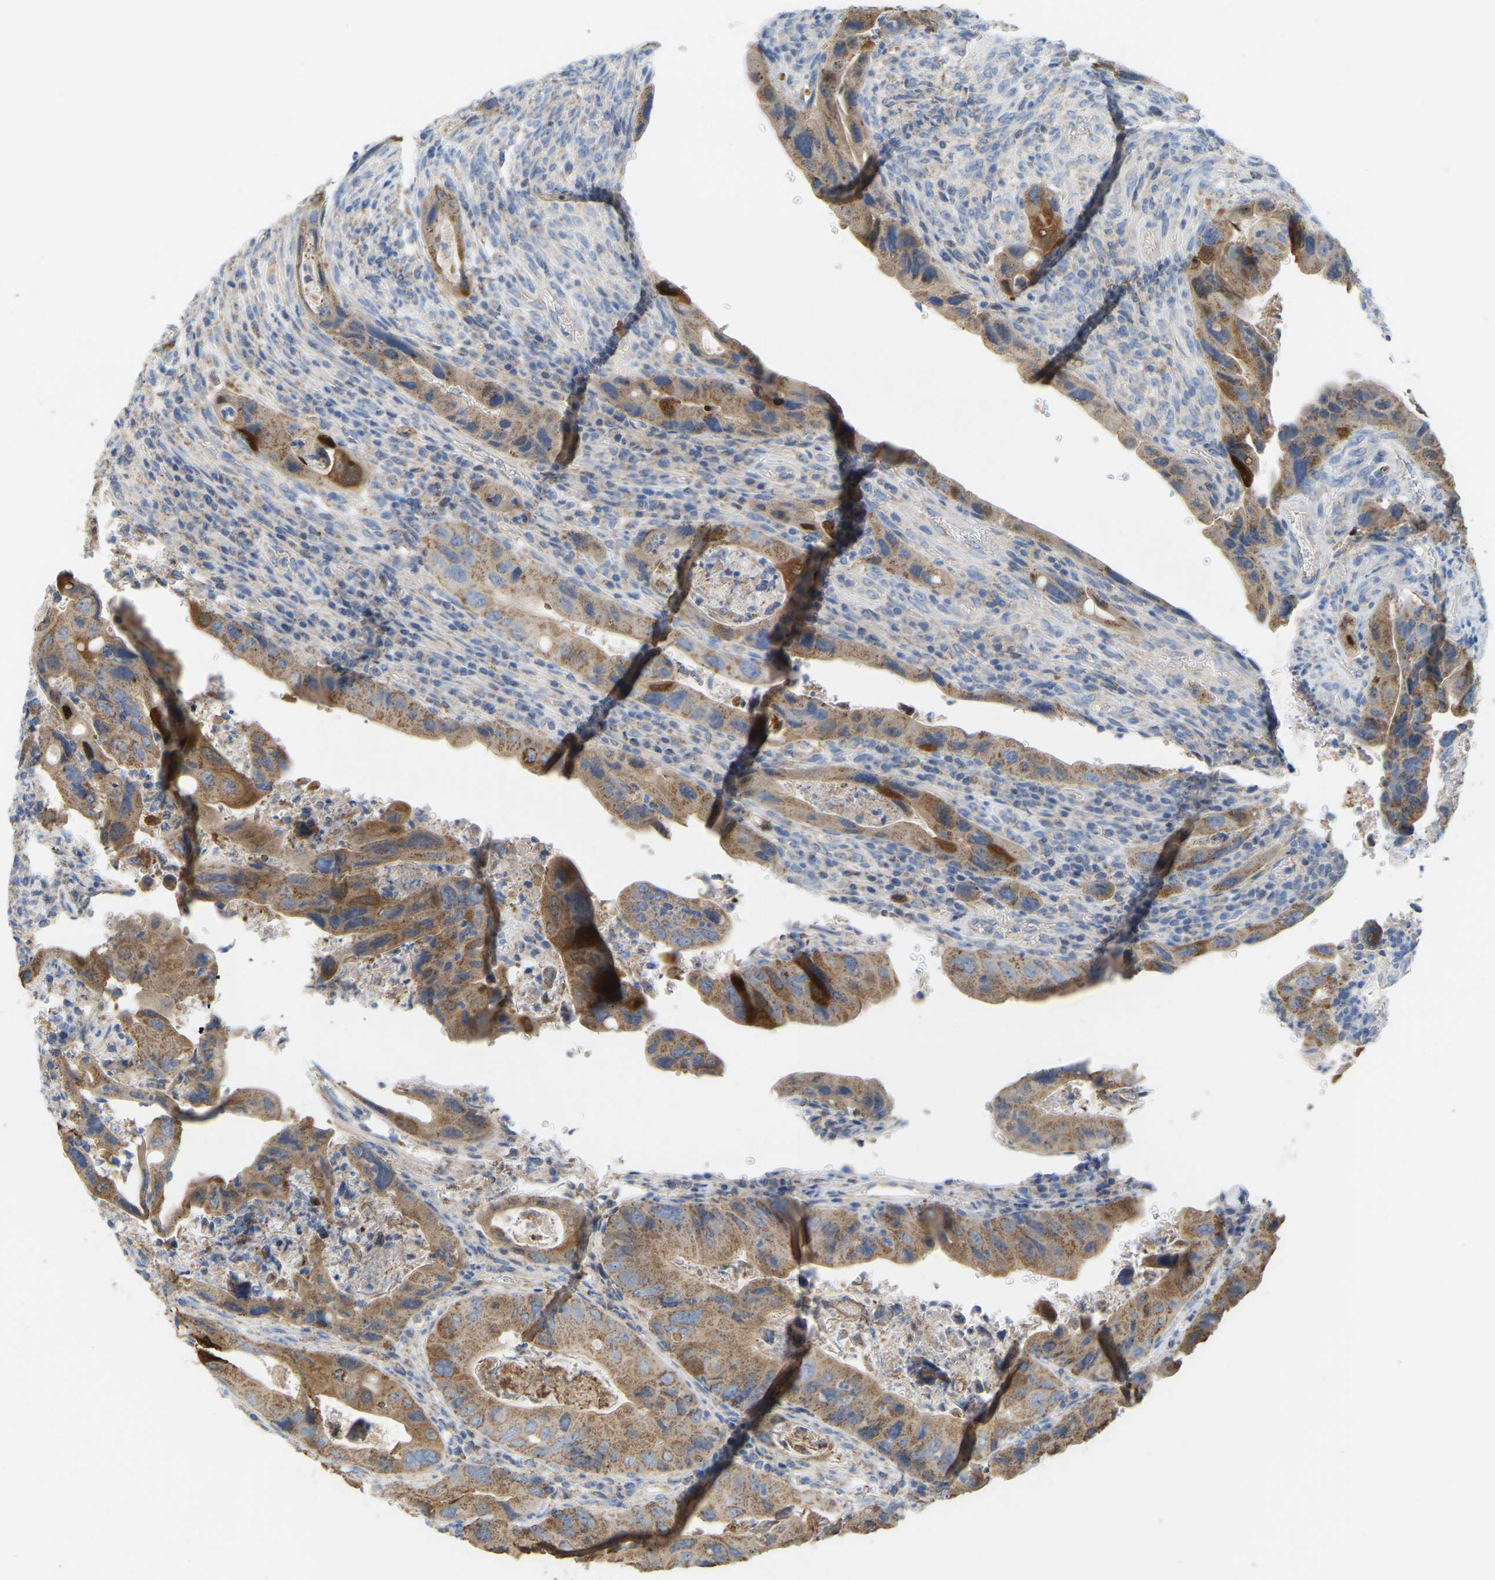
{"staining": {"intensity": "moderate", "quantity": ">75%", "location": "cytoplasmic/membranous"}, "tissue": "colorectal cancer", "cell_type": "Tumor cells", "image_type": "cancer", "snomed": [{"axis": "morphology", "description": "Adenocarcinoma, NOS"}, {"axis": "topography", "description": "Rectum"}], "caption": "Immunohistochemistry (DAB (3,3'-diaminobenzidine)) staining of human colorectal adenocarcinoma exhibits moderate cytoplasmic/membranous protein staining in about >75% of tumor cells.", "gene": "SERPINB5", "patient": {"sex": "female", "age": 57}}